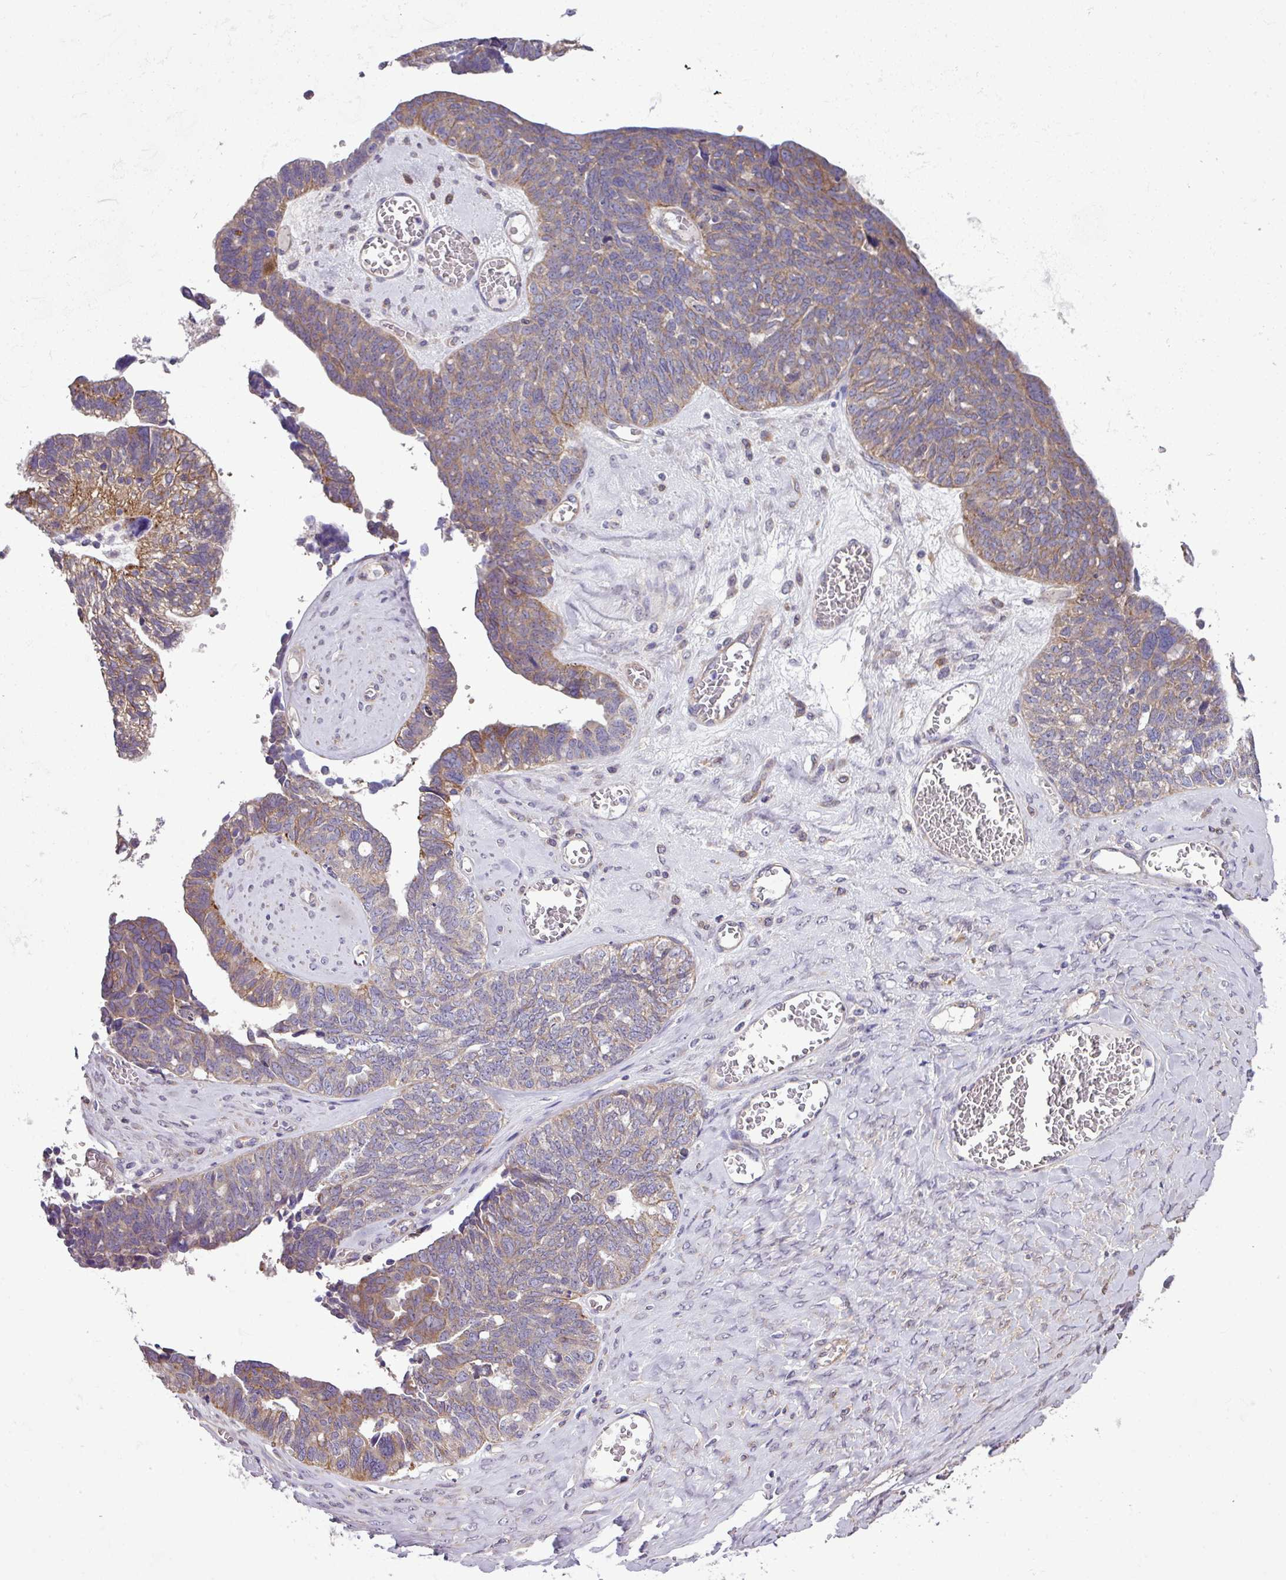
{"staining": {"intensity": "moderate", "quantity": "25%-75%", "location": "cytoplasmic/membranous"}, "tissue": "ovarian cancer", "cell_type": "Tumor cells", "image_type": "cancer", "snomed": [{"axis": "morphology", "description": "Cystadenocarcinoma, serous, NOS"}, {"axis": "topography", "description": "Ovary"}], "caption": "High-power microscopy captured an immunohistochemistry micrograph of ovarian serous cystadenocarcinoma, revealing moderate cytoplasmic/membranous staining in approximately 25%-75% of tumor cells.", "gene": "SLC23A2", "patient": {"sex": "female", "age": 79}}